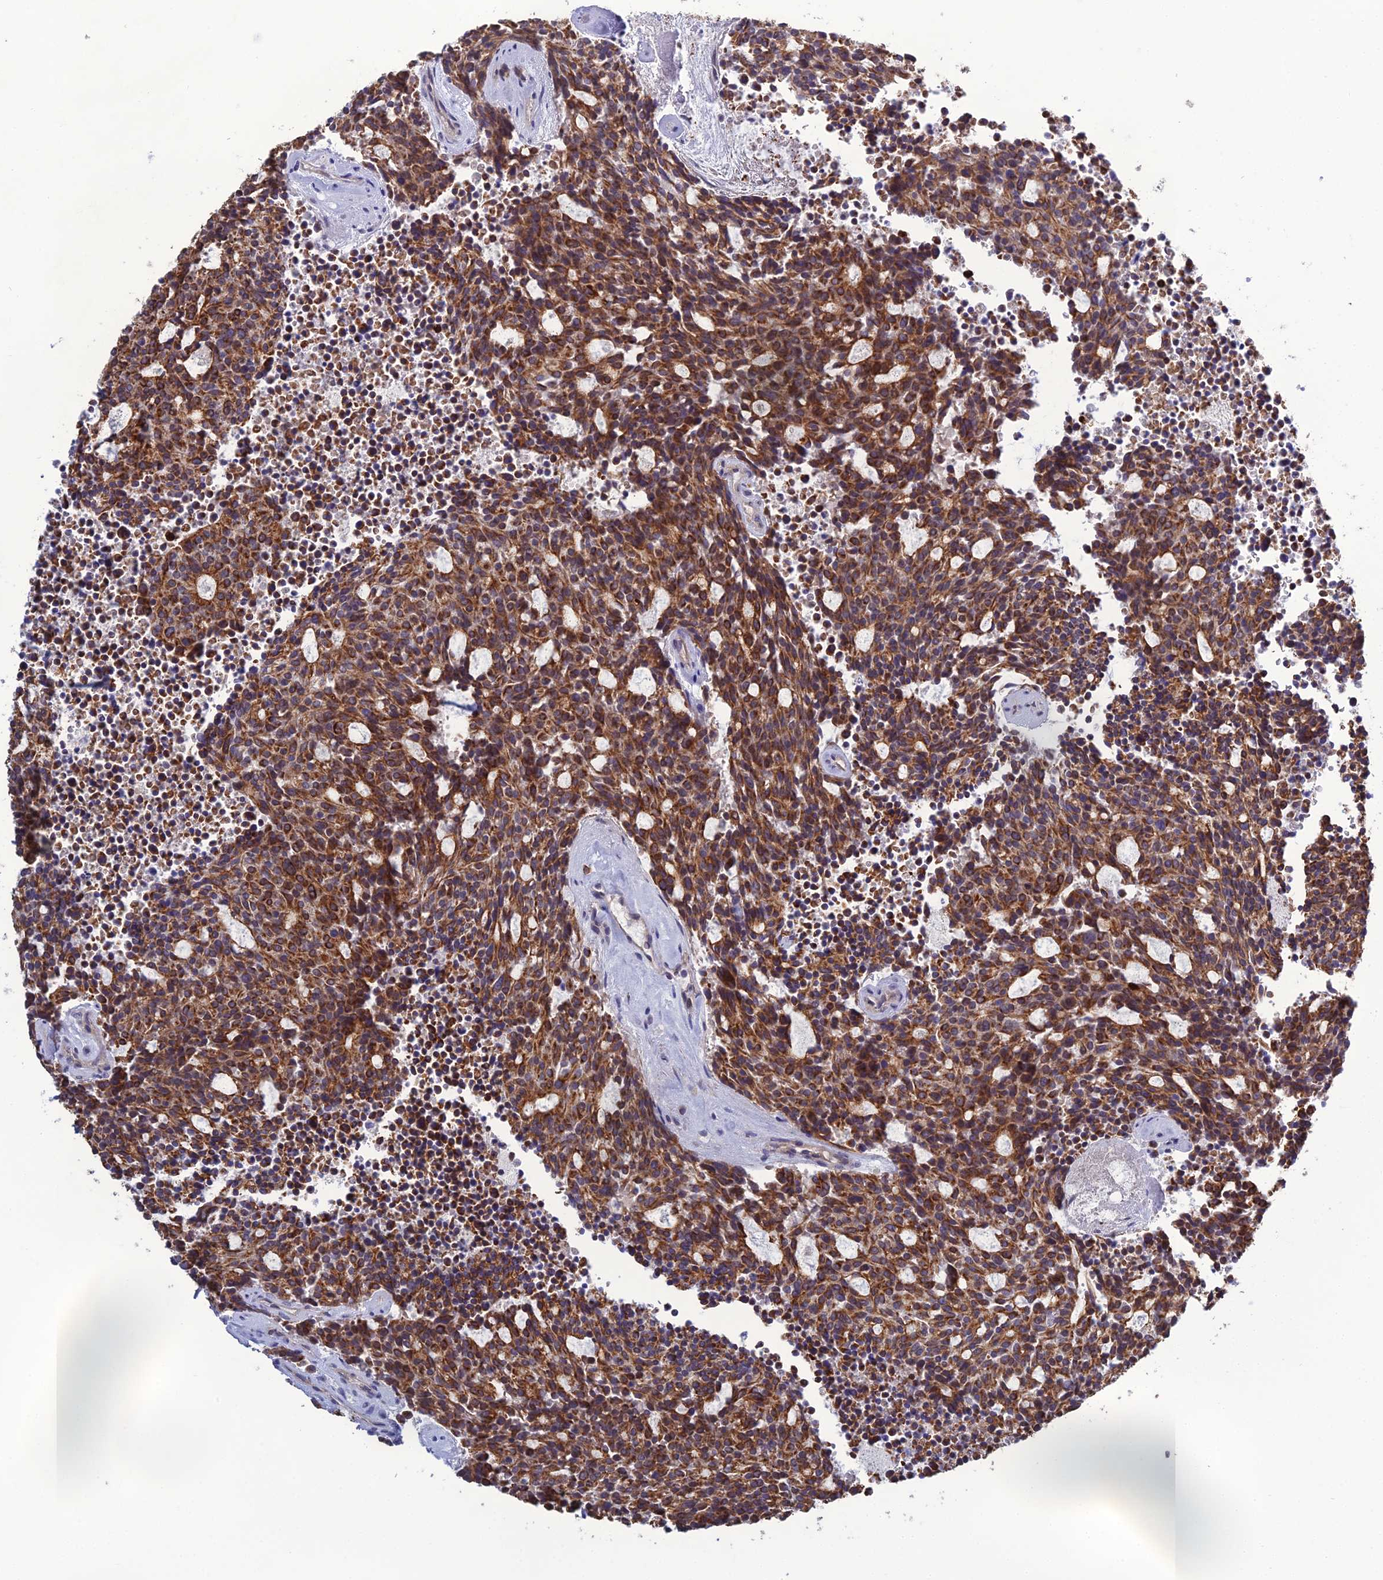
{"staining": {"intensity": "strong", "quantity": ">75%", "location": "cytoplasmic/membranous"}, "tissue": "carcinoid", "cell_type": "Tumor cells", "image_type": "cancer", "snomed": [{"axis": "morphology", "description": "Carcinoid, malignant, NOS"}, {"axis": "topography", "description": "Pancreas"}], "caption": "This histopathology image shows immunohistochemistry staining of human carcinoid (malignant), with high strong cytoplasmic/membranous staining in about >75% of tumor cells.", "gene": "LZTS2", "patient": {"sex": "female", "age": 54}}